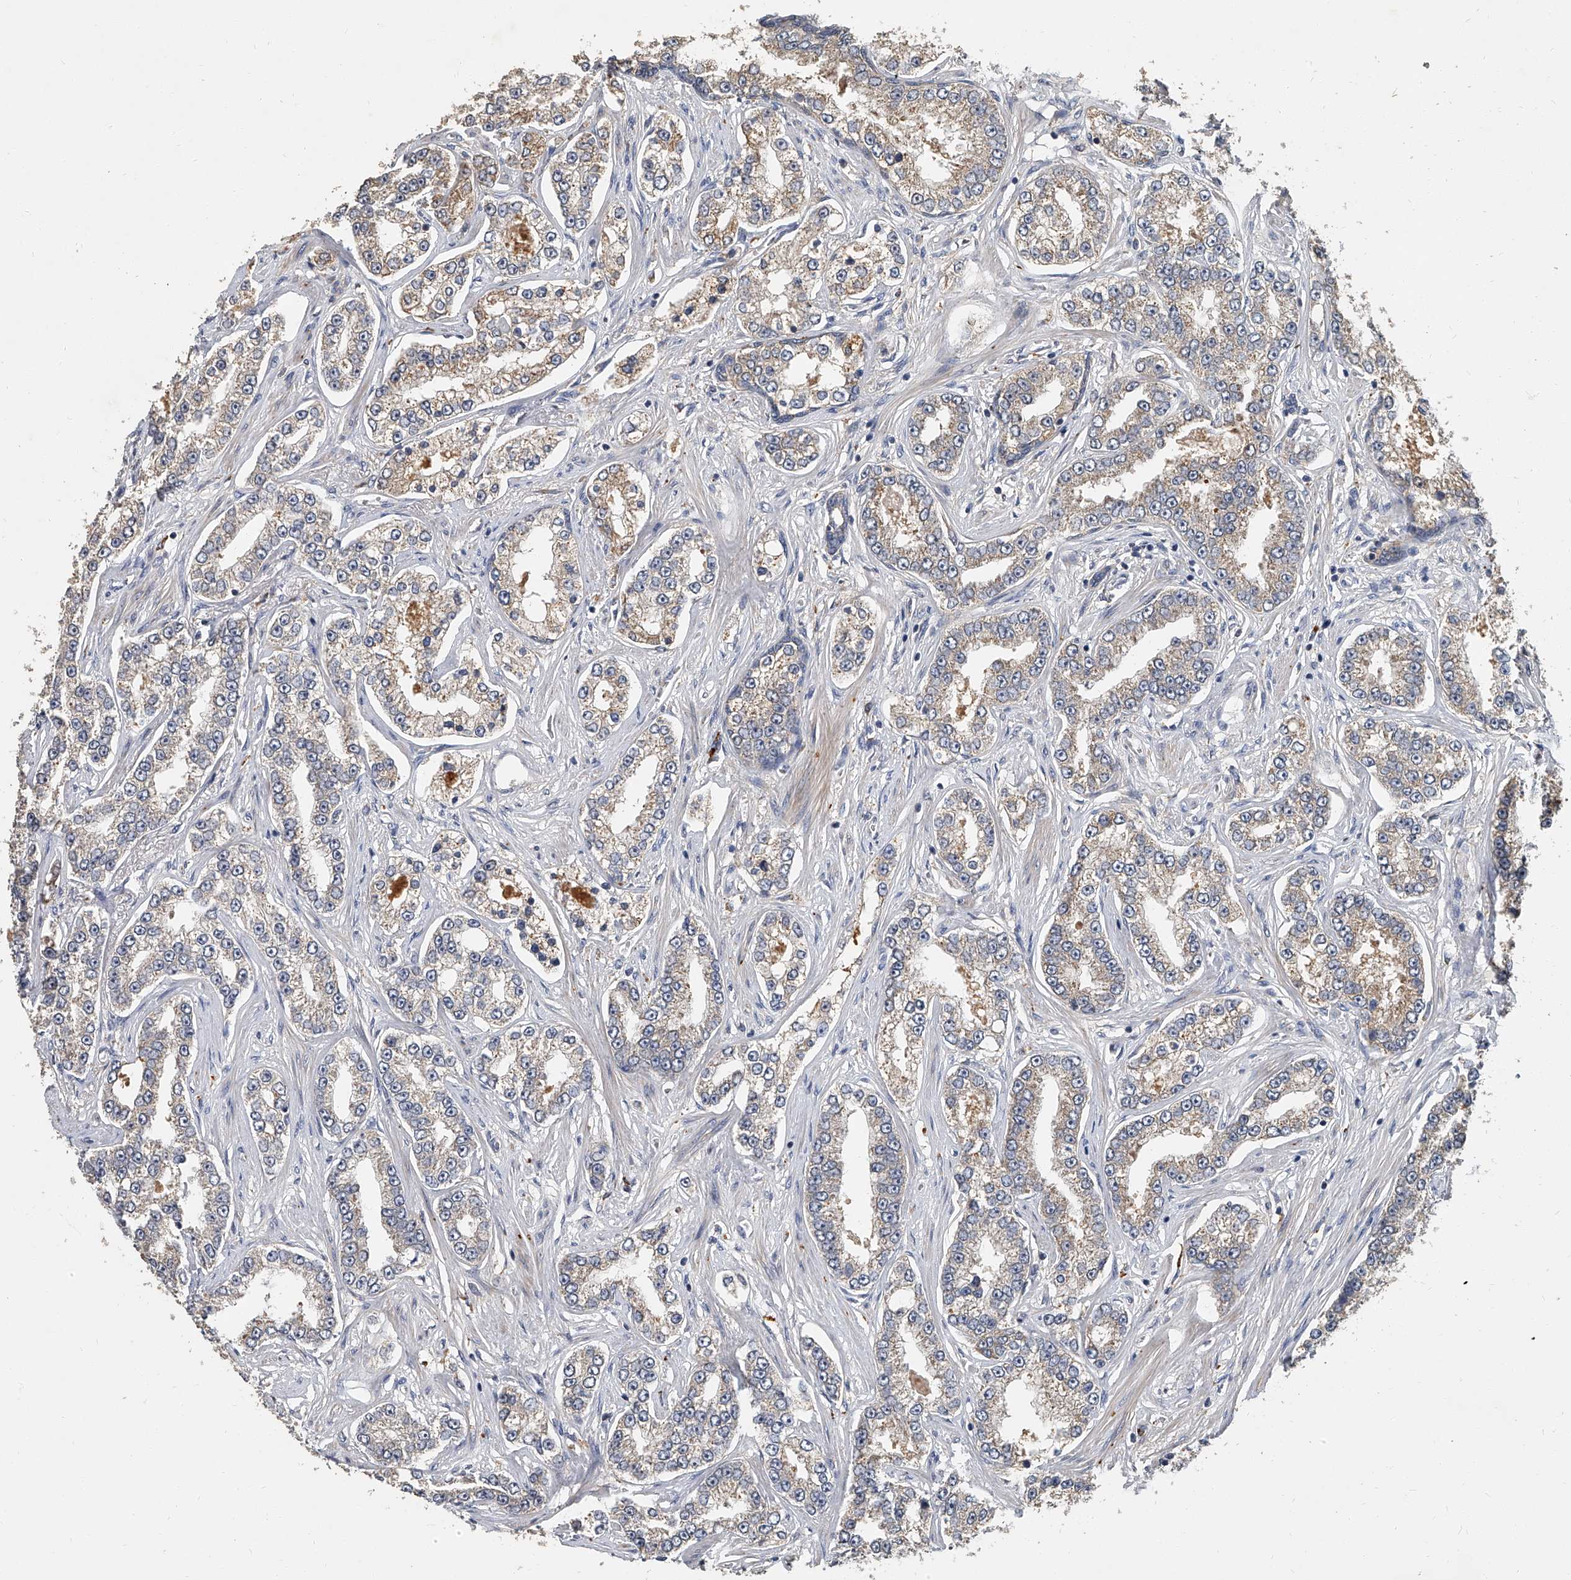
{"staining": {"intensity": "weak", "quantity": ">75%", "location": "cytoplasmic/membranous"}, "tissue": "prostate cancer", "cell_type": "Tumor cells", "image_type": "cancer", "snomed": [{"axis": "morphology", "description": "Normal tissue, NOS"}, {"axis": "morphology", "description": "Adenocarcinoma, High grade"}, {"axis": "topography", "description": "Prostate"}], "caption": "A high-resolution image shows immunohistochemistry (IHC) staining of prostate cancer (adenocarcinoma (high-grade)), which shows weak cytoplasmic/membranous staining in approximately >75% of tumor cells. (DAB (3,3'-diaminobenzidine) IHC, brown staining for protein, blue staining for nuclei).", "gene": "JAG2", "patient": {"sex": "male", "age": 83}}